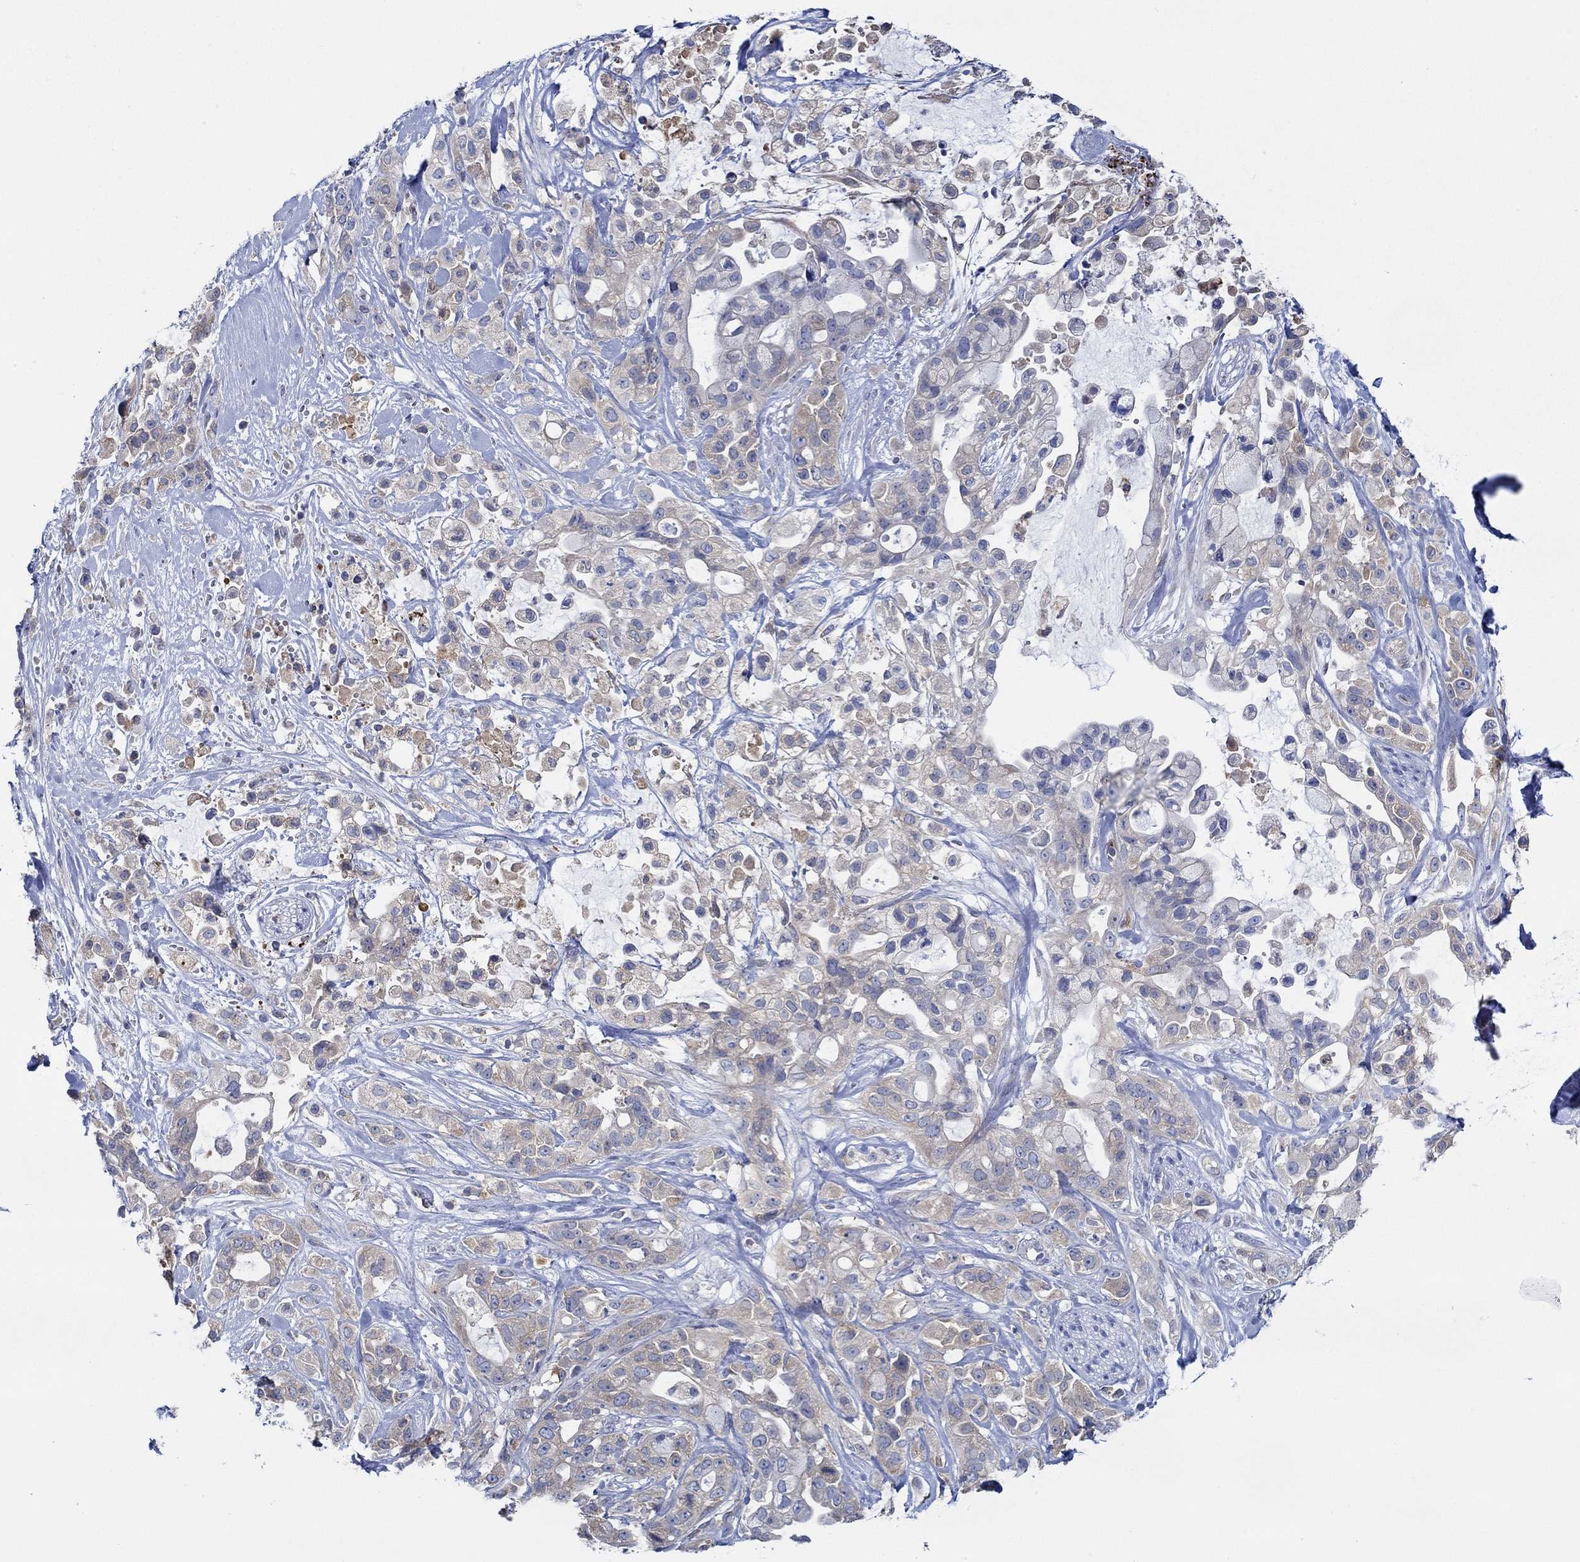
{"staining": {"intensity": "weak", "quantity": "25%-75%", "location": "cytoplasmic/membranous"}, "tissue": "pancreatic cancer", "cell_type": "Tumor cells", "image_type": "cancer", "snomed": [{"axis": "morphology", "description": "Adenocarcinoma, NOS"}, {"axis": "topography", "description": "Pancreas"}], "caption": "Human pancreatic cancer stained with a protein marker displays weak staining in tumor cells.", "gene": "SLC27A3", "patient": {"sex": "male", "age": 44}}